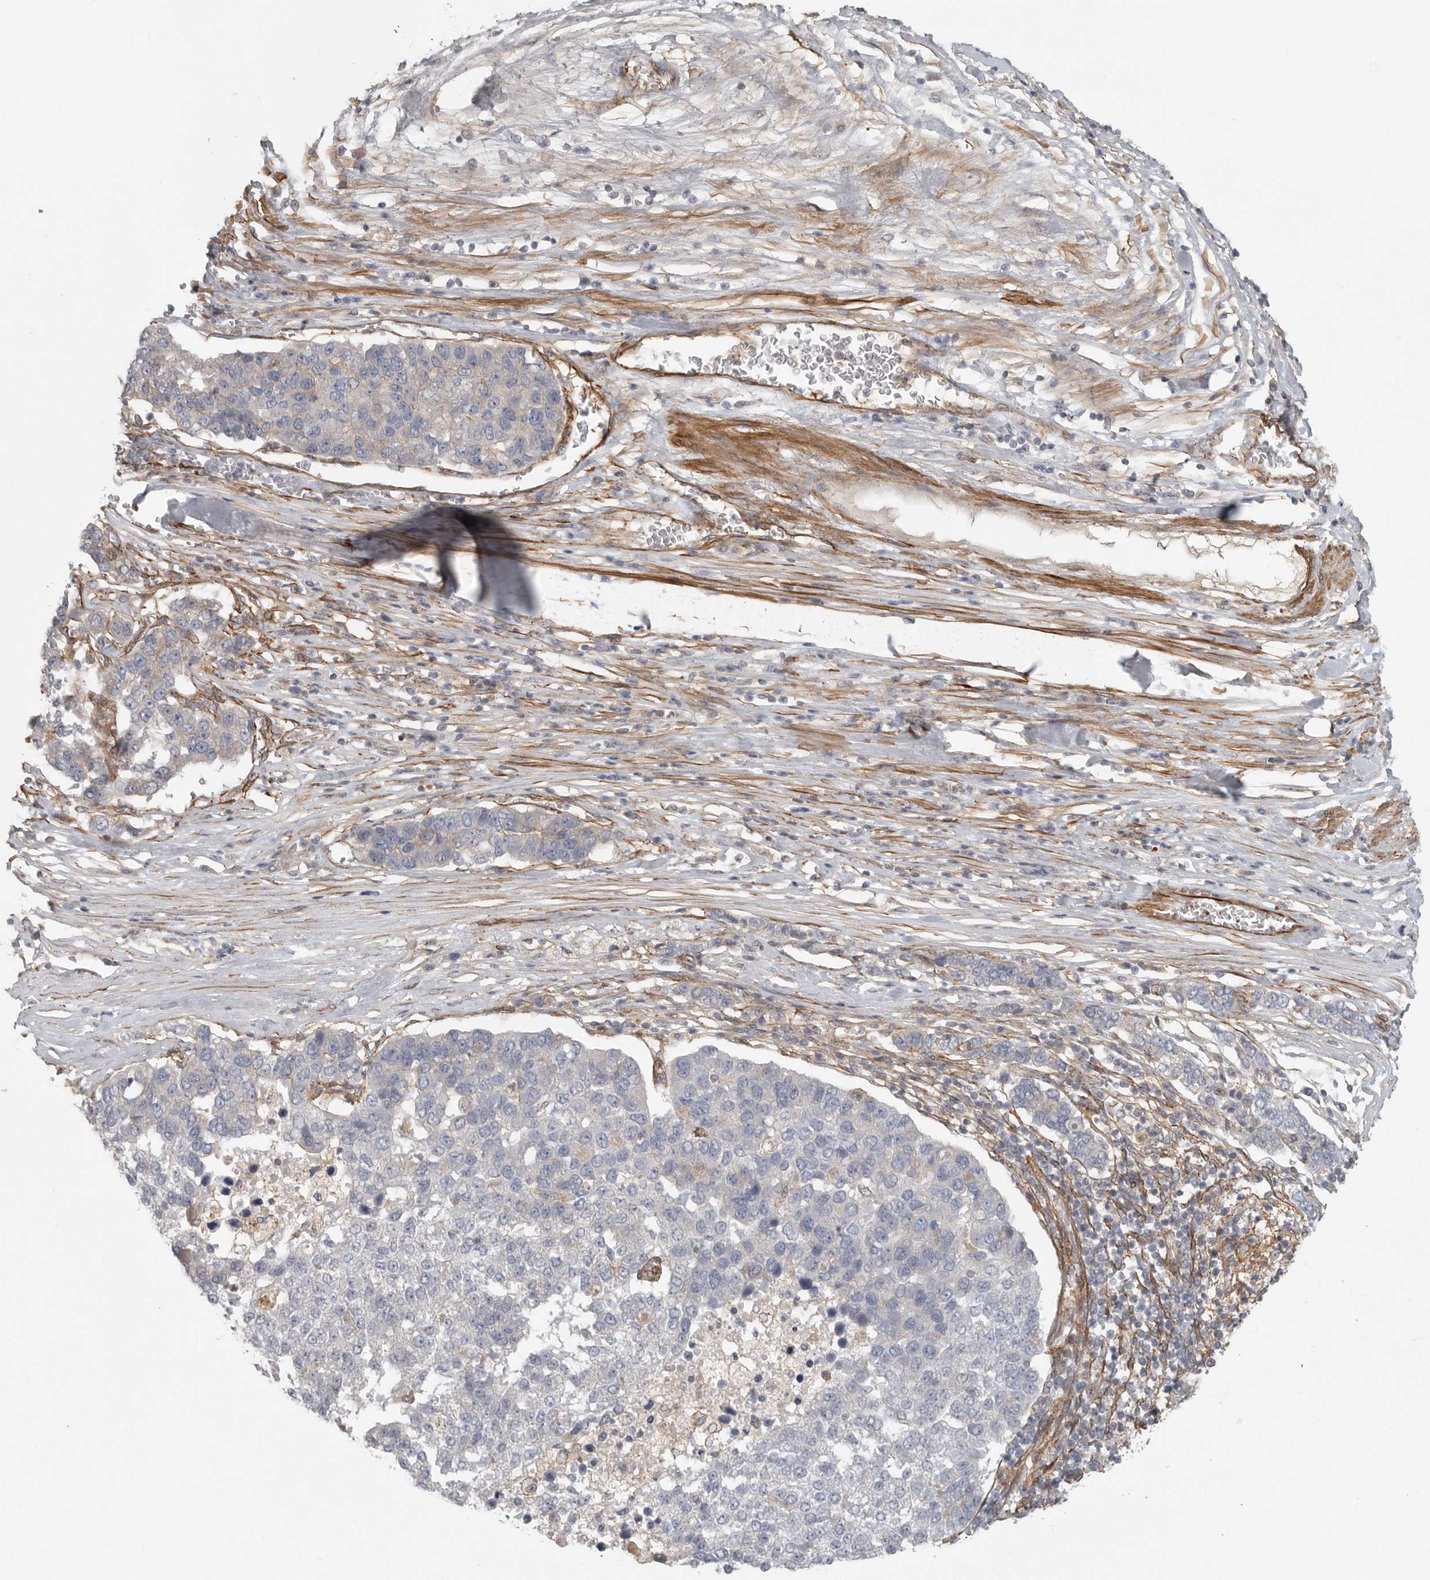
{"staining": {"intensity": "negative", "quantity": "none", "location": "none"}, "tissue": "pancreatic cancer", "cell_type": "Tumor cells", "image_type": "cancer", "snomed": [{"axis": "morphology", "description": "Adenocarcinoma, NOS"}, {"axis": "topography", "description": "Pancreas"}], "caption": "Protein analysis of pancreatic cancer (adenocarcinoma) shows no significant positivity in tumor cells.", "gene": "LONRF1", "patient": {"sex": "female", "age": 61}}